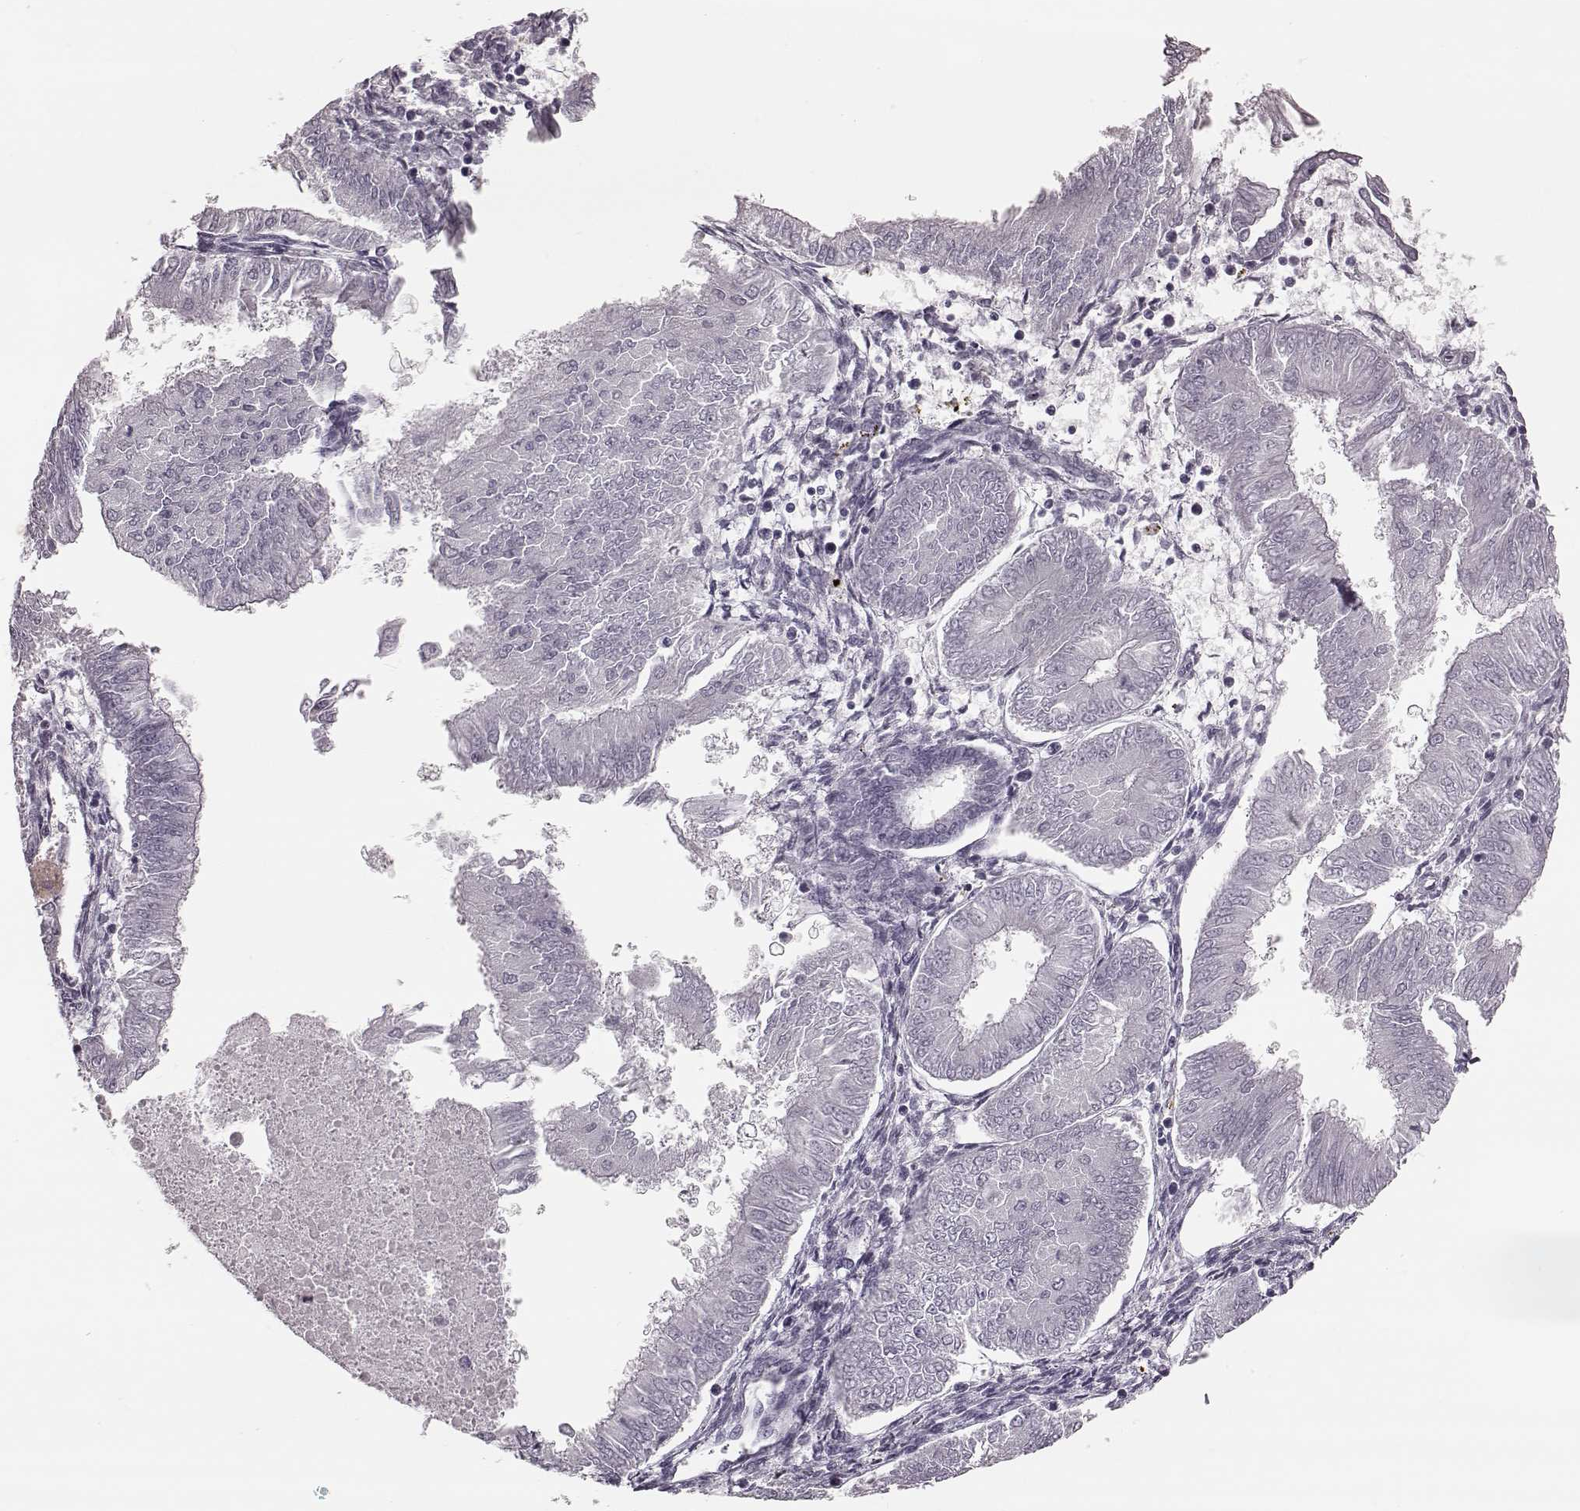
{"staining": {"intensity": "negative", "quantity": "none", "location": "none"}, "tissue": "endometrial cancer", "cell_type": "Tumor cells", "image_type": "cancer", "snomed": [{"axis": "morphology", "description": "Adenocarcinoma, NOS"}, {"axis": "topography", "description": "Endometrium"}], "caption": "Immunohistochemistry micrograph of human endometrial adenocarcinoma stained for a protein (brown), which exhibits no expression in tumor cells.", "gene": "ZNF433", "patient": {"sex": "female", "age": 53}}